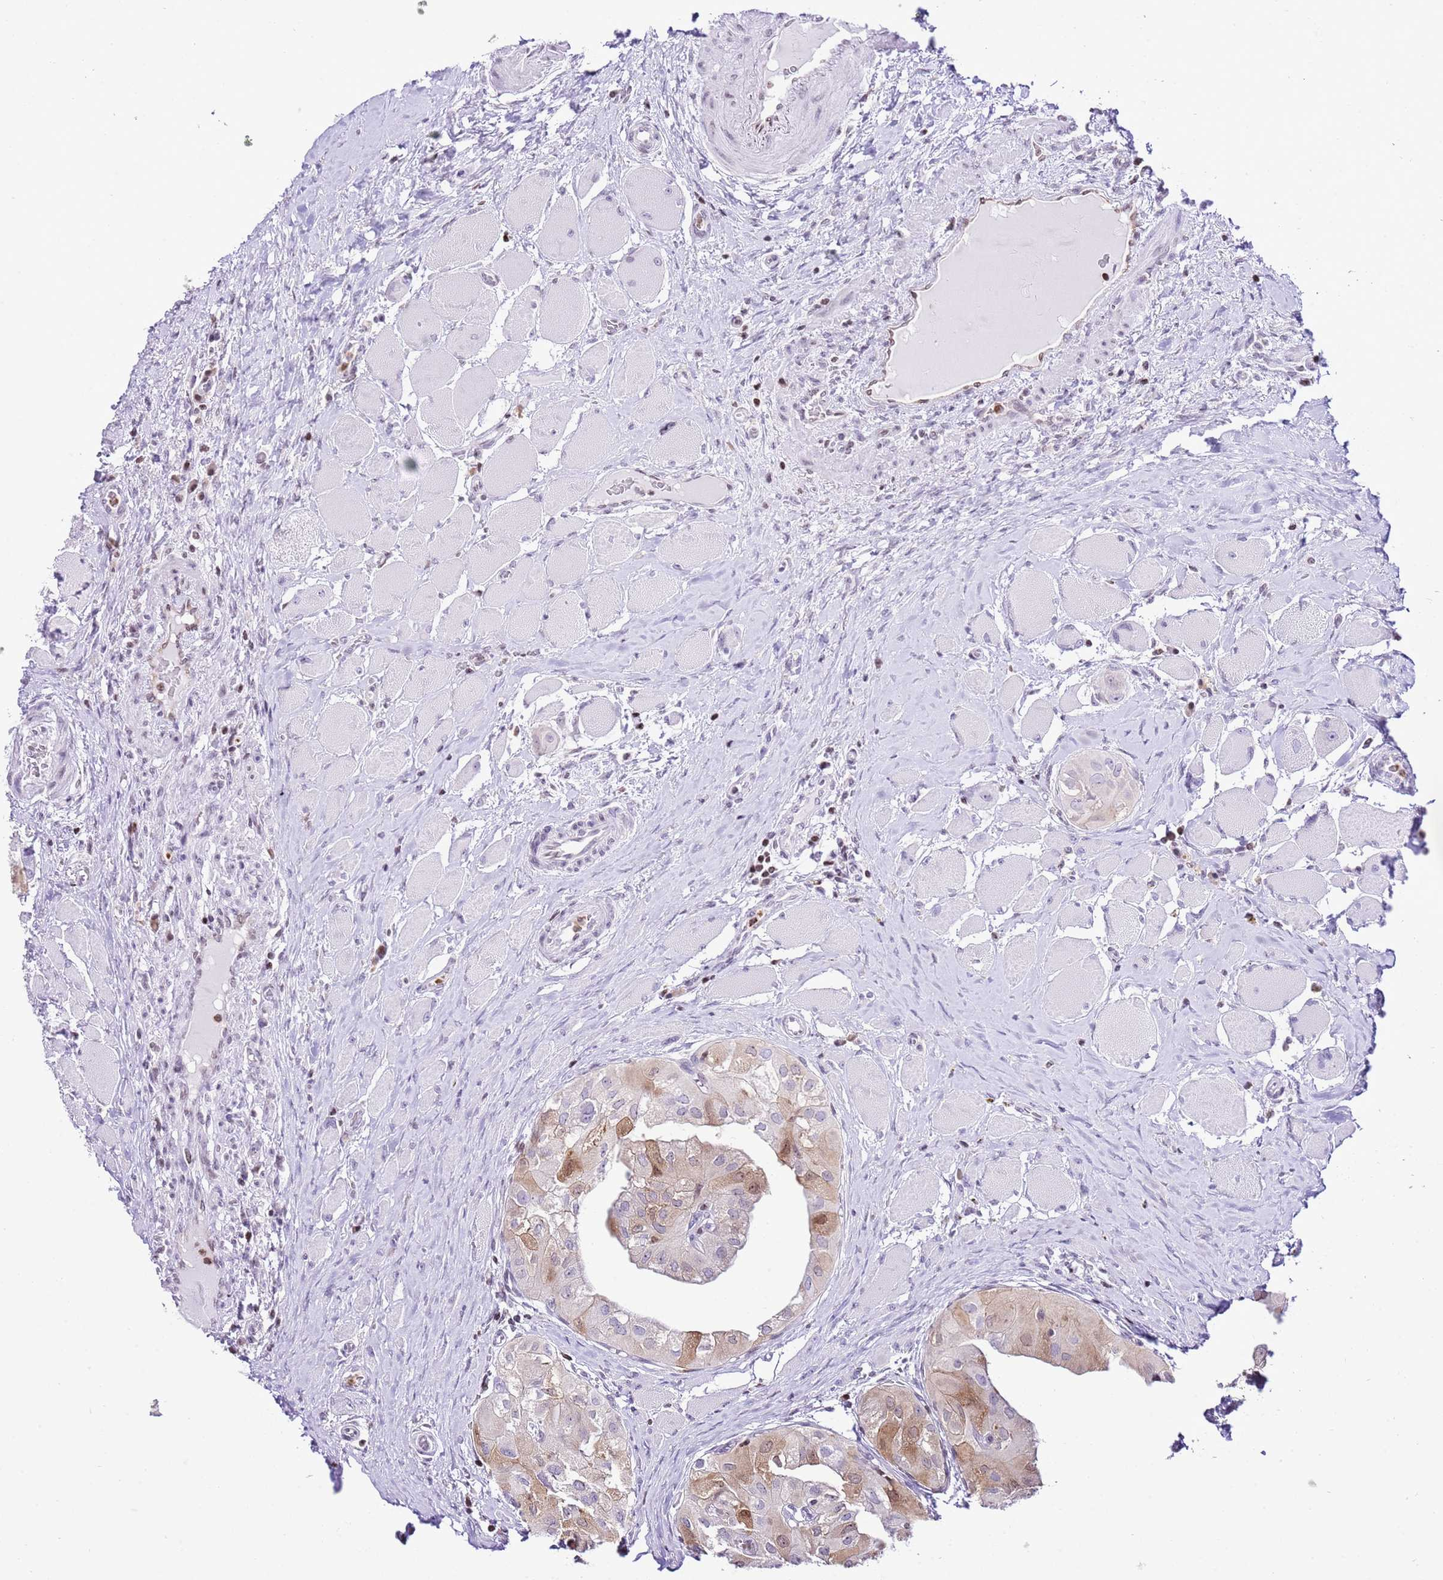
{"staining": {"intensity": "moderate", "quantity": "<25%", "location": "cytoplasmic/membranous,nuclear"}, "tissue": "thyroid cancer", "cell_type": "Tumor cells", "image_type": "cancer", "snomed": [{"axis": "morphology", "description": "Papillary adenocarcinoma, NOS"}, {"axis": "topography", "description": "Thyroid gland"}], "caption": "Protein staining of thyroid papillary adenocarcinoma tissue exhibits moderate cytoplasmic/membranous and nuclear staining in approximately <25% of tumor cells.", "gene": "PRR15", "patient": {"sex": "female", "age": 59}}